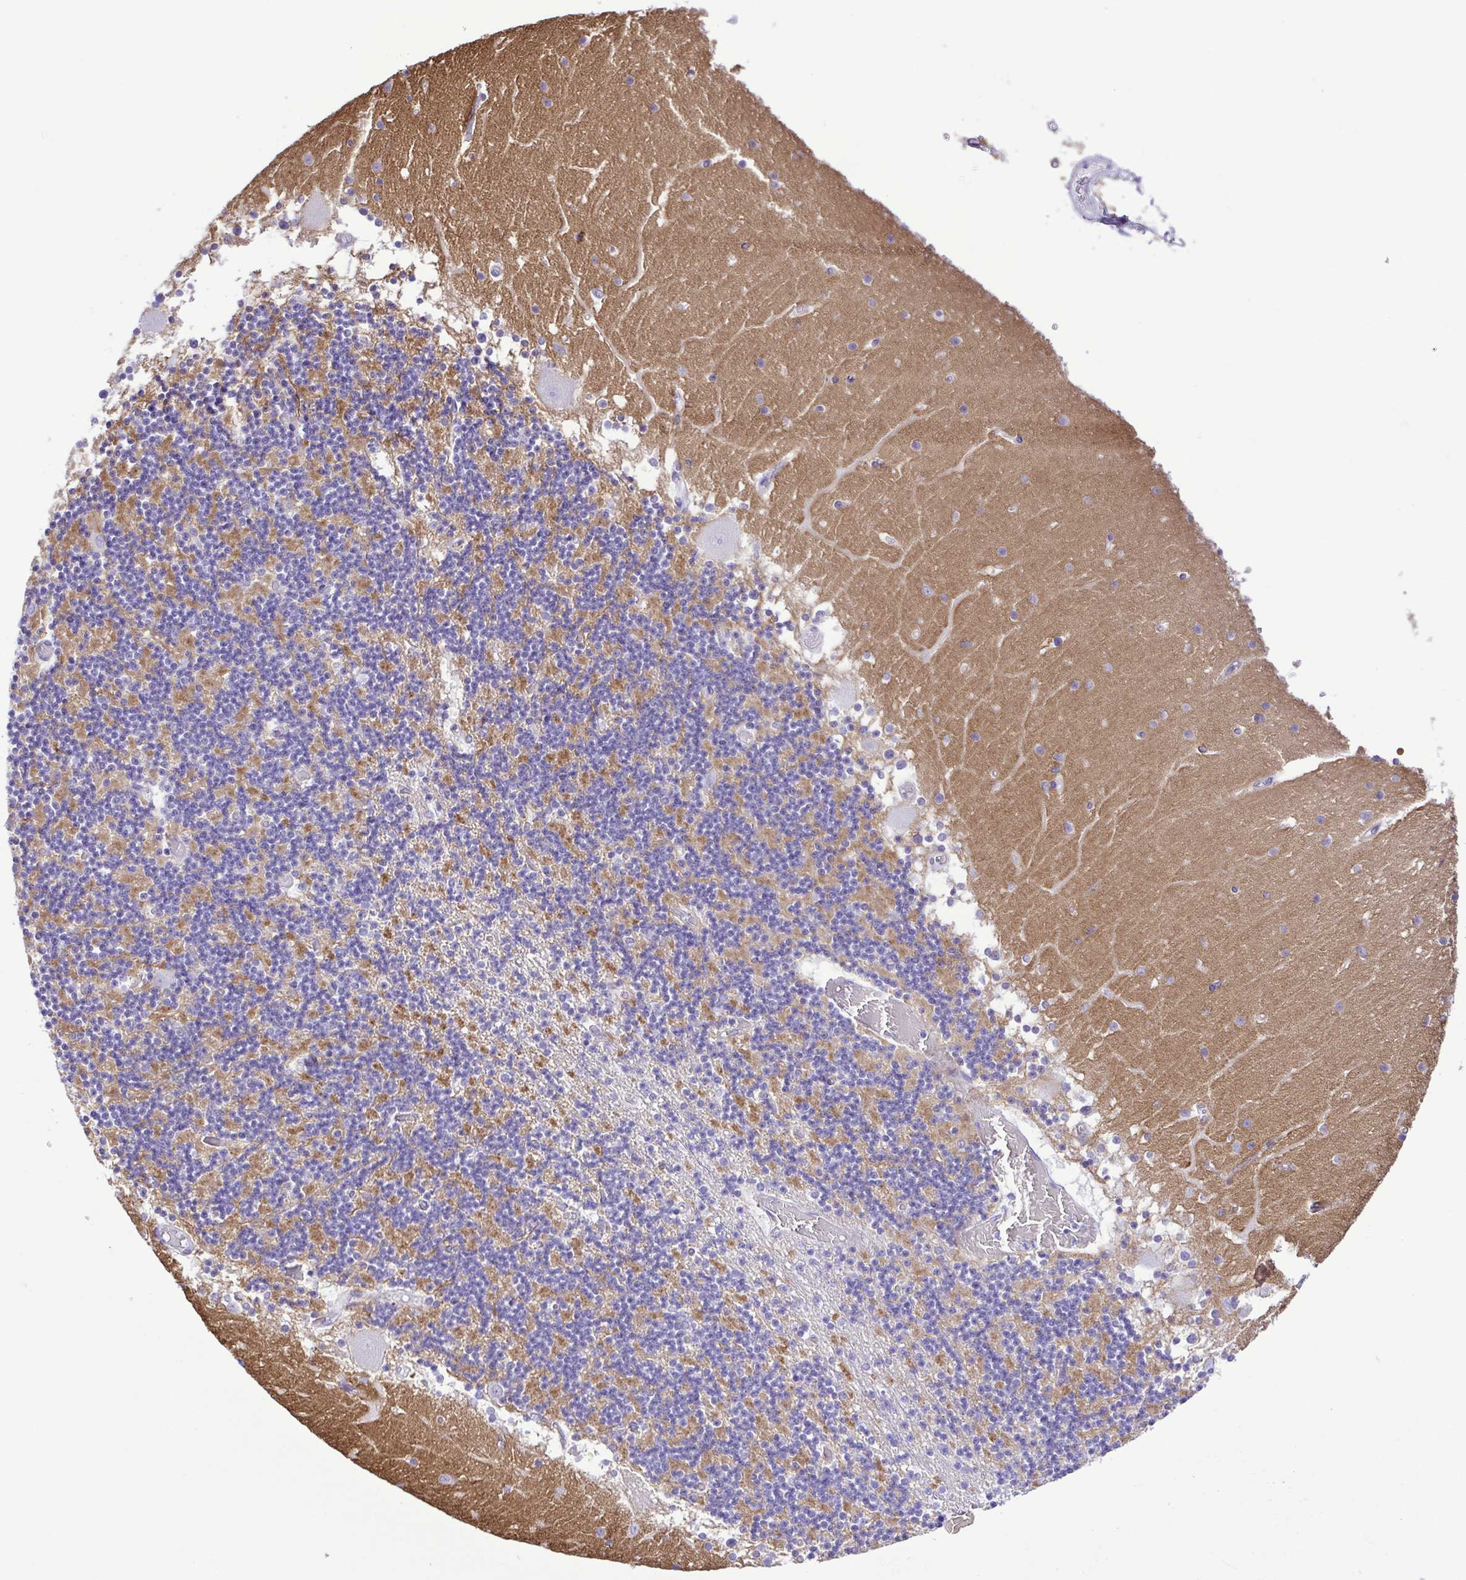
{"staining": {"intensity": "negative", "quantity": "none", "location": "none"}, "tissue": "cerebellum", "cell_type": "Cells in granular layer", "image_type": "normal", "snomed": [{"axis": "morphology", "description": "Normal tissue, NOS"}, {"axis": "topography", "description": "Cerebellum"}], "caption": "Micrograph shows no significant protein staining in cells in granular layer of unremarkable cerebellum.", "gene": "SYT1", "patient": {"sex": "female", "age": 28}}